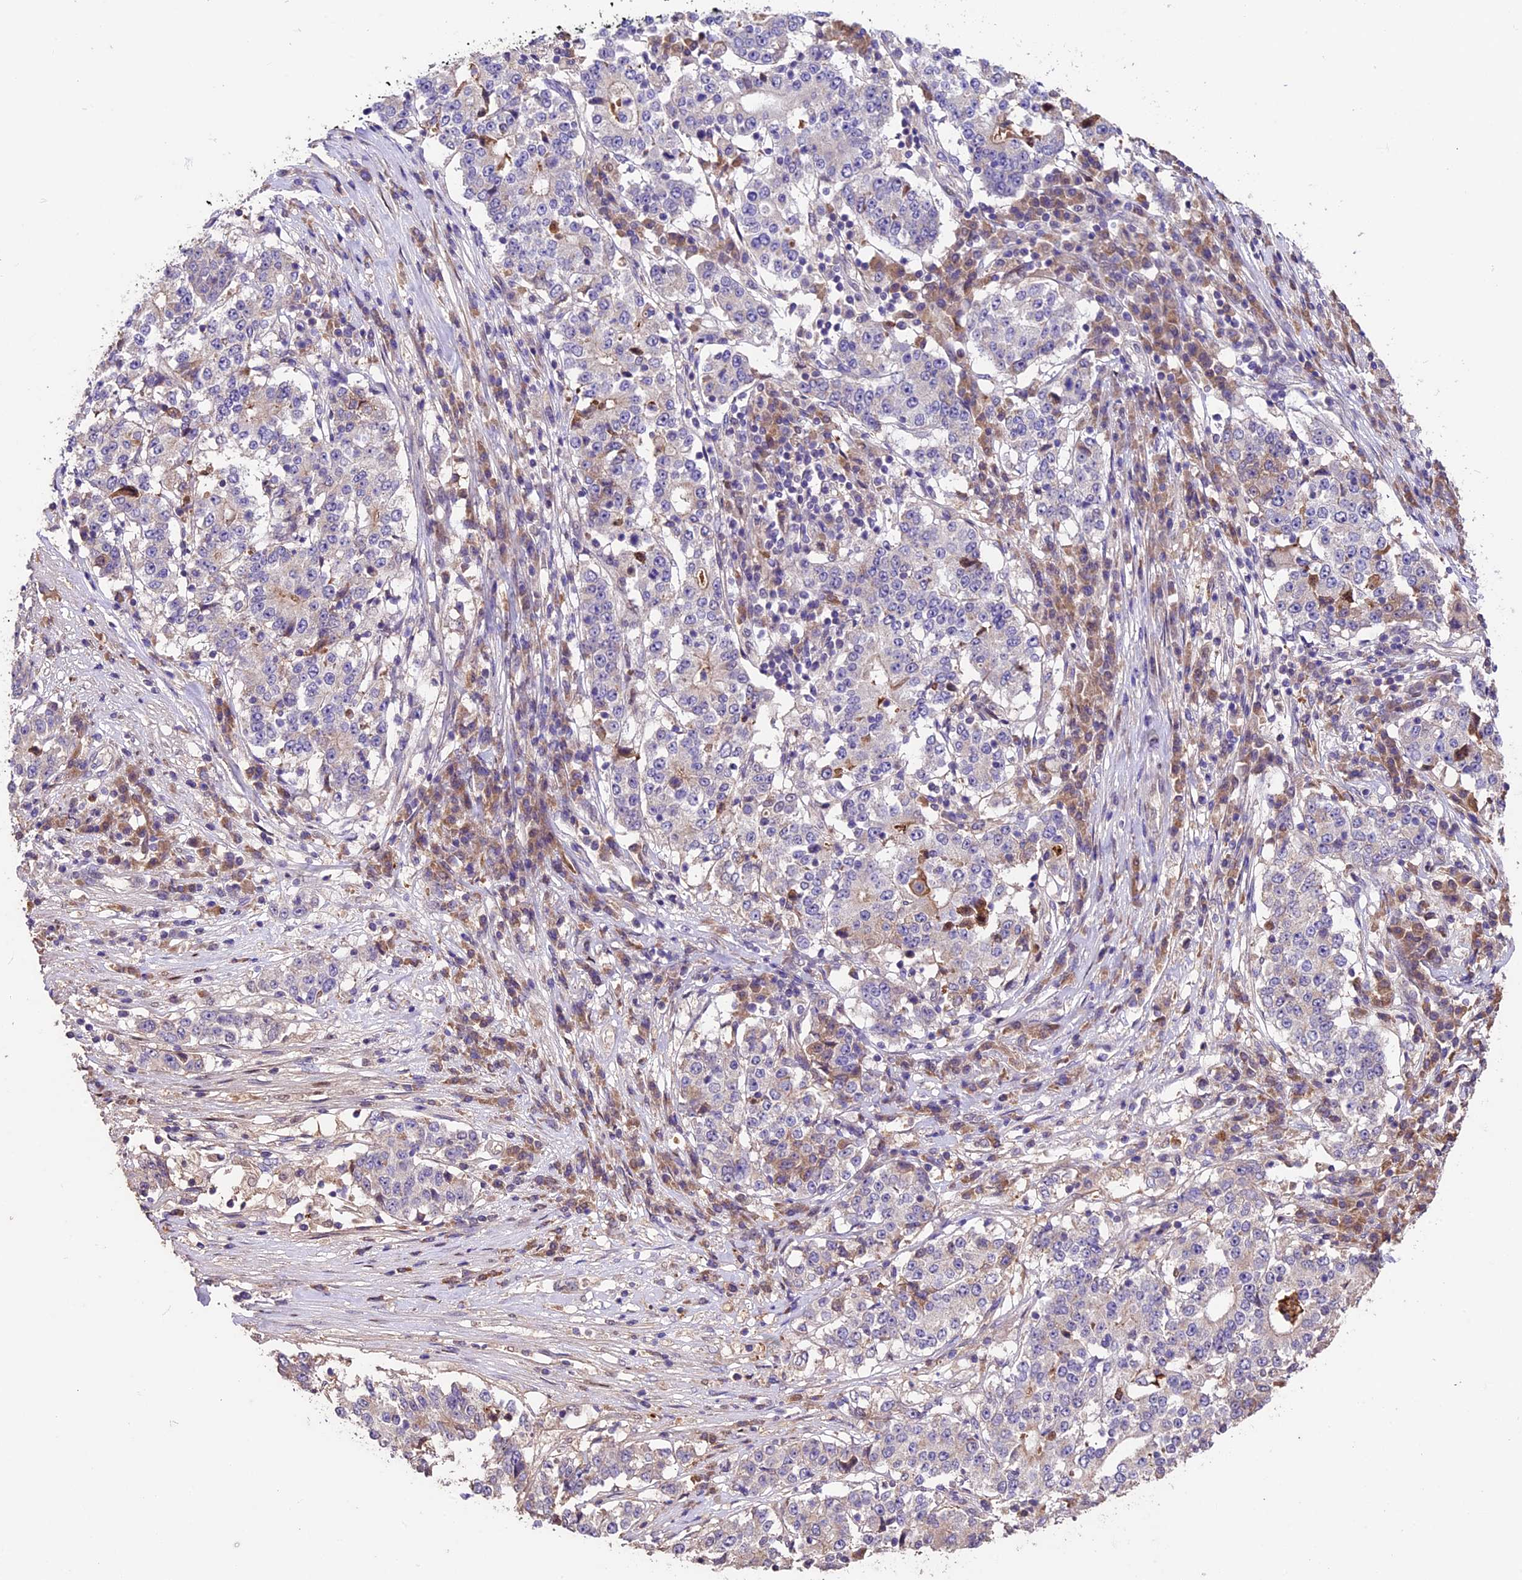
{"staining": {"intensity": "negative", "quantity": "none", "location": "none"}, "tissue": "stomach cancer", "cell_type": "Tumor cells", "image_type": "cancer", "snomed": [{"axis": "morphology", "description": "Adenocarcinoma, NOS"}, {"axis": "topography", "description": "Stomach"}], "caption": "A histopathology image of human stomach cancer is negative for staining in tumor cells. (DAB (3,3'-diaminobenzidine) IHC, high magnification).", "gene": "SBNO2", "patient": {"sex": "male", "age": 59}}